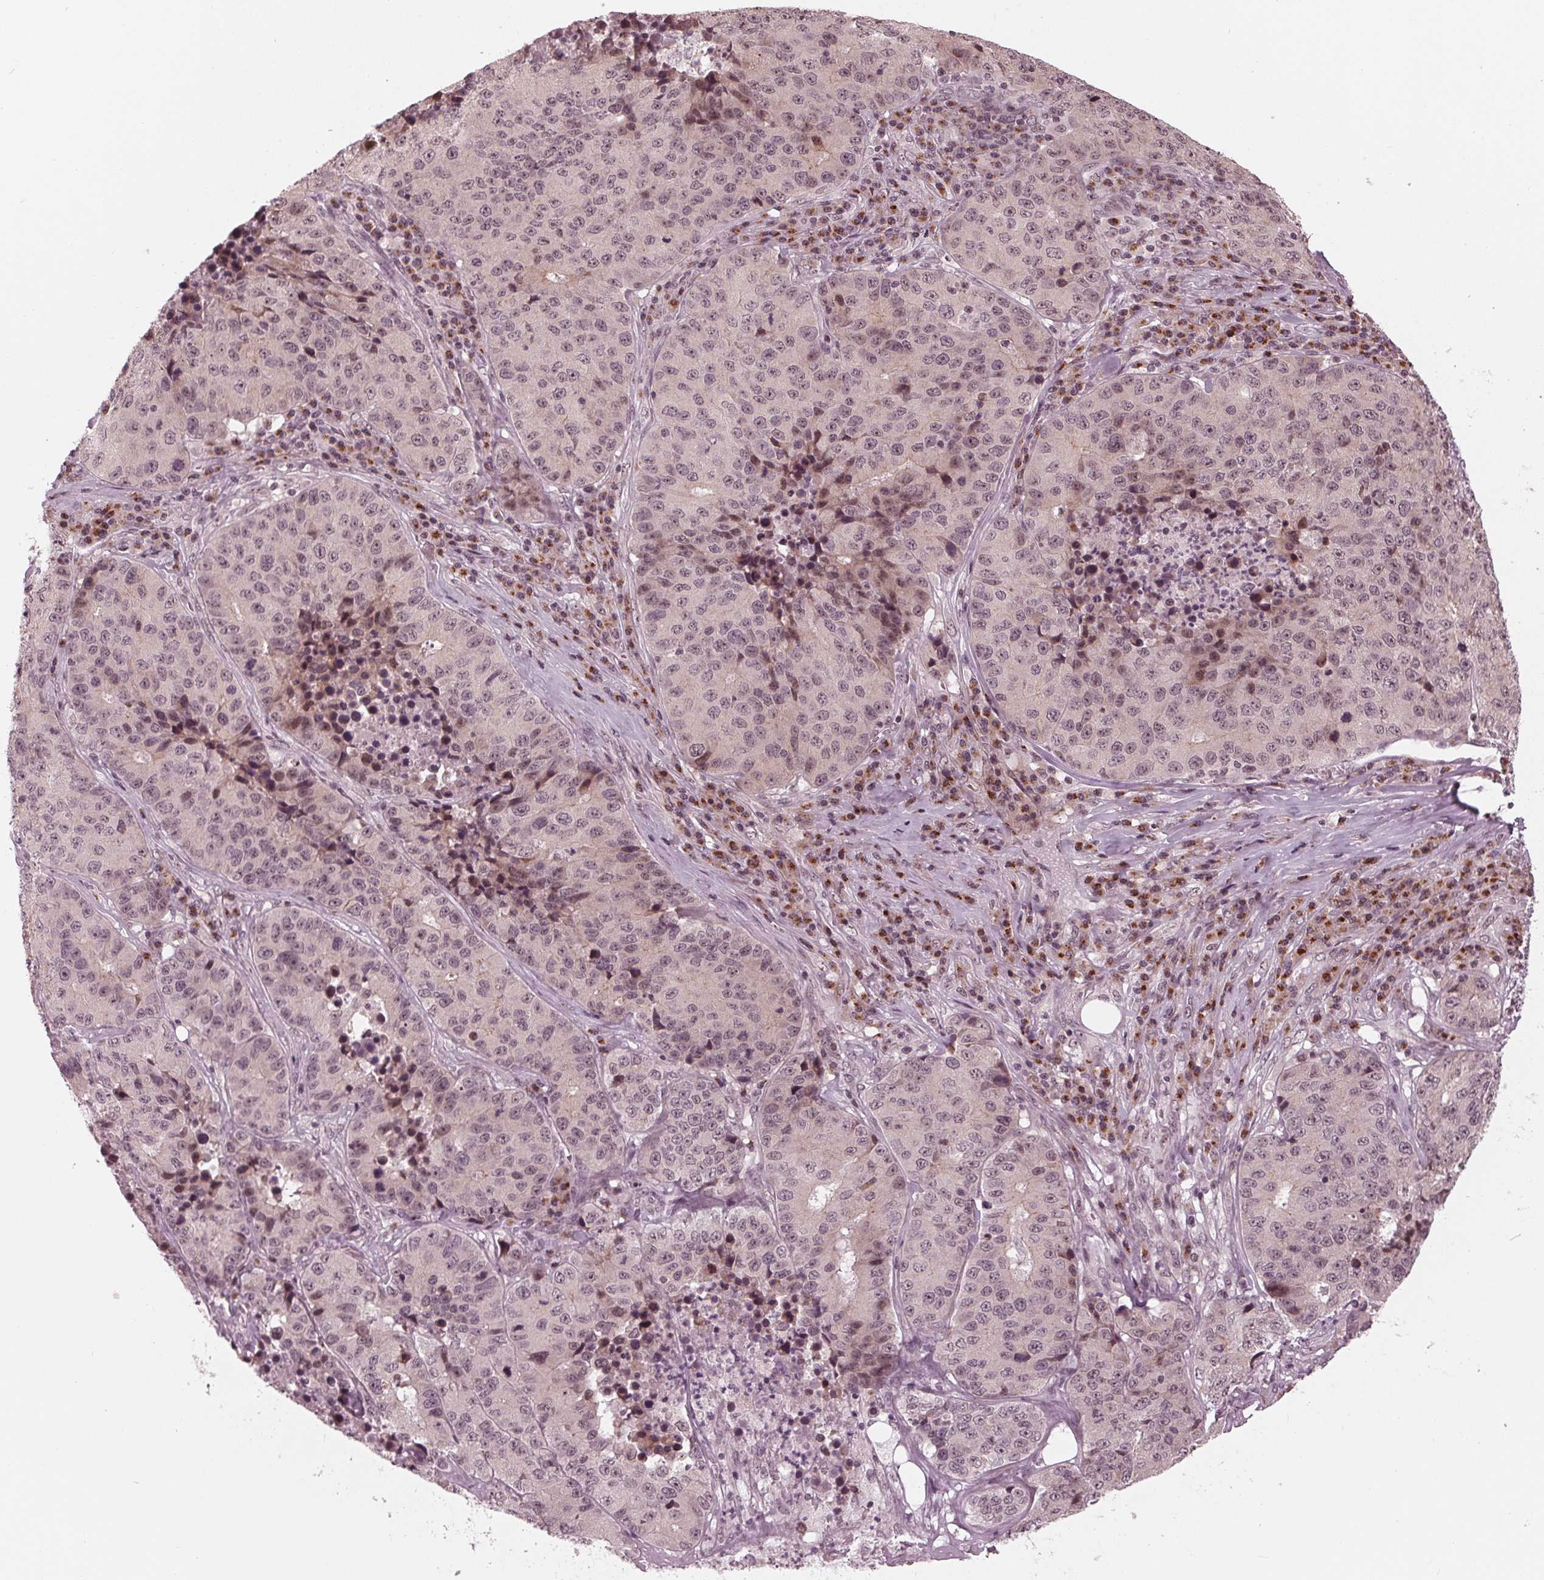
{"staining": {"intensity": "weak", "quantity": "25%-75%", "location": "nuclear"}, "tissue": "stomach cancer", "cell_type": "Tumor cells", "image_type": "cancer", "snomed": [{"axis": "morphology", "description": "Adenocarcinoma, NOS"}, {"axis": "topography", "description": "Stomach"}], "caption": "Stomach cancer (adenocarcinoma) was stained to show a protein in brown. There is low levels of weak nuclear staining in approximately 25%-75% of tumor cells.", "gene": "SLX4", "patient": {"sex": "male", "age": 71}}